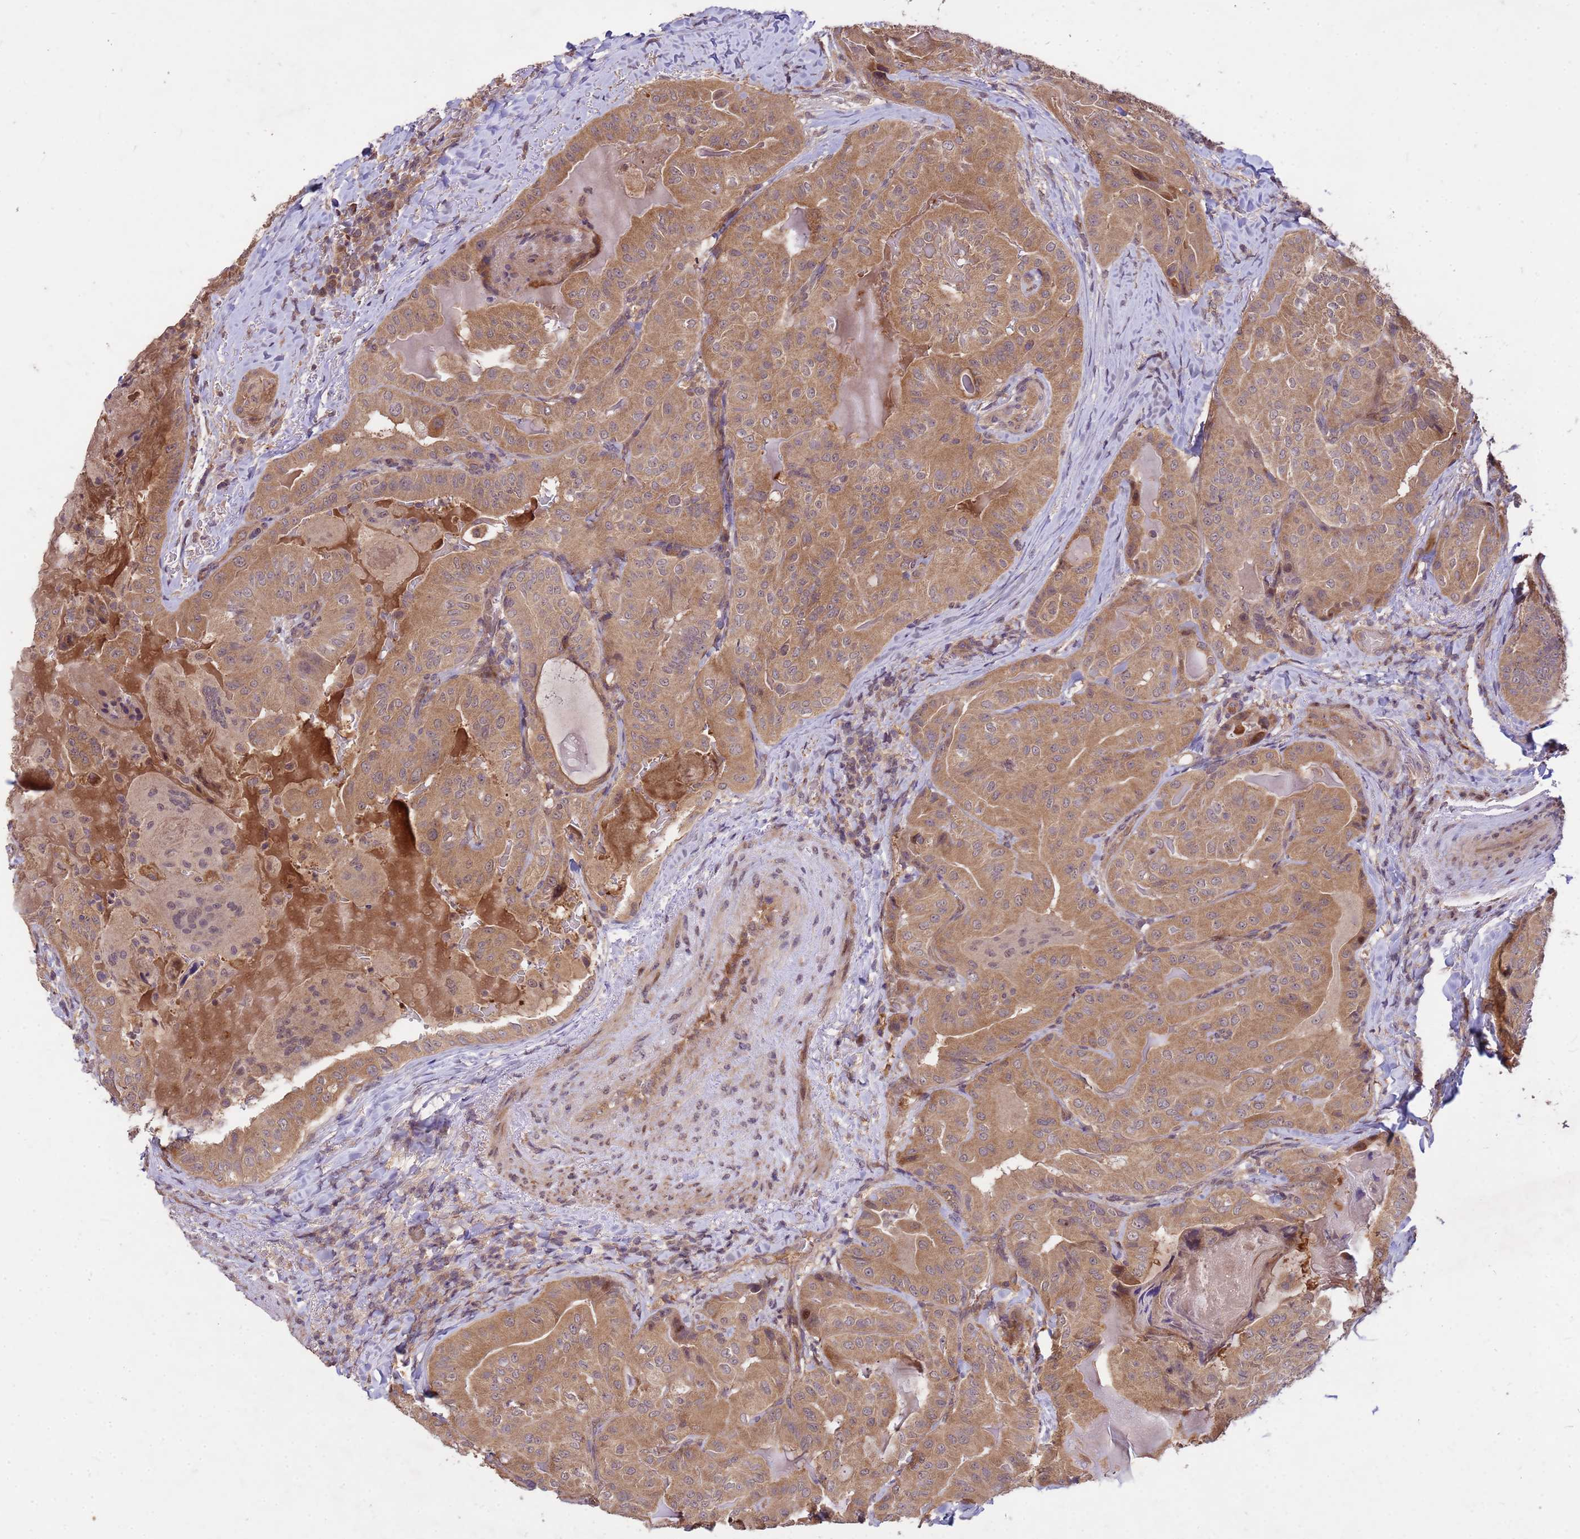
{"staining": {"intensity": "moderate", "quantity": ">75%", "location": "cytoplasmic/membranous"}, "tissue": "thyroid cancer", "cell_type": "Tumor cells", "image_type": "cancer", "snomed": [{"axis": "morphology", "description": "Papillary adenocarcinoma, NOS"}, {"axis": "topography", "description": "Thyroid gland"}], "caption": "Papillary adenocarcinoma (thyroid) stained with DAB (3,3'-diaminobenzidine) immunohistochemistry (IHC) exhibits medium levels of moderate cytoplasmic/membranous staining in approximately >75% of tumor cells. Ihc stains the protein of interest in brown and the nuclei are stained blue.", "gene": "PPP2CB", "patient": {"sex": "female", "age": 68}}